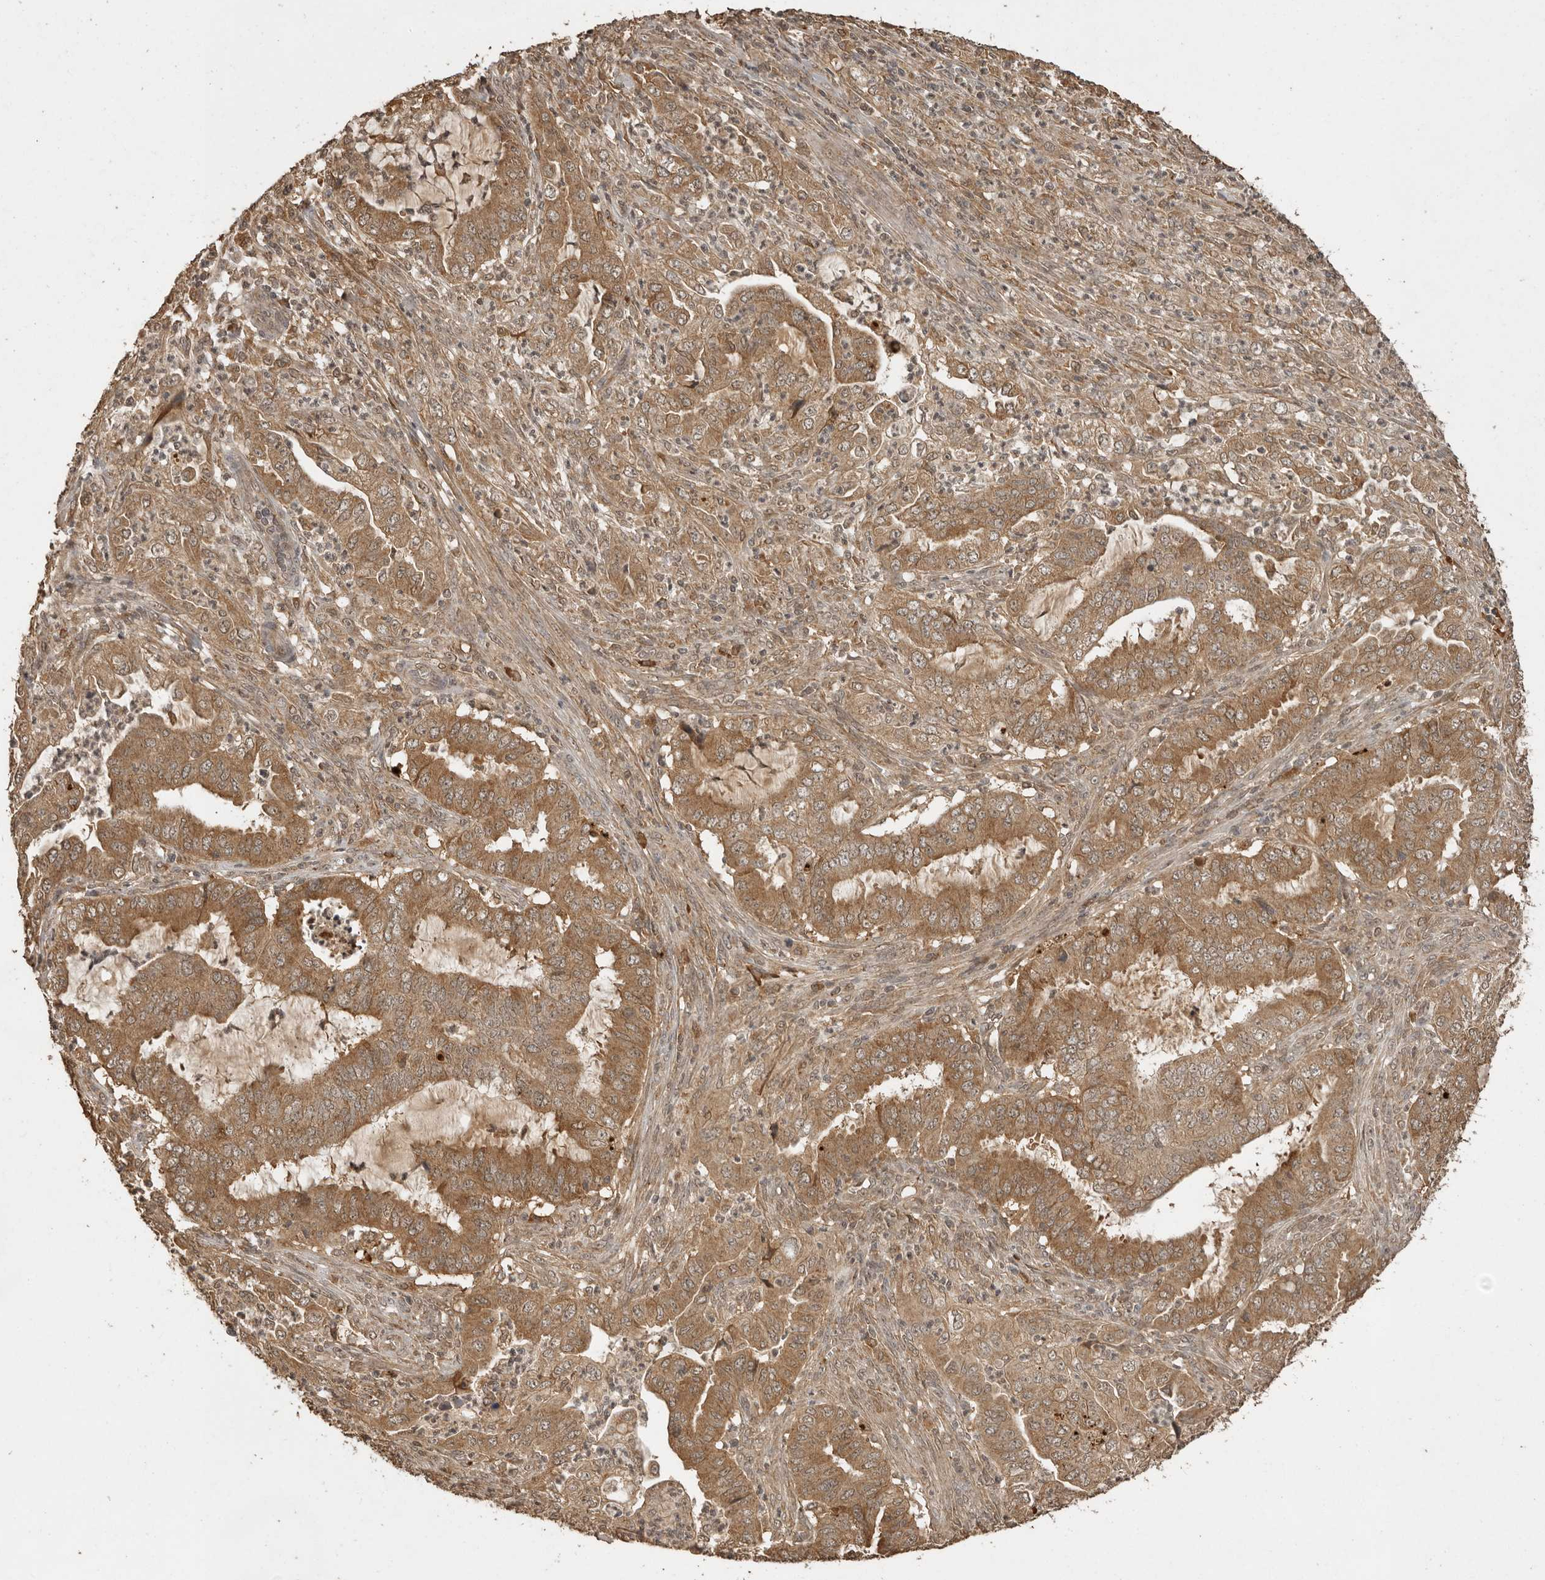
{"staining": {"intensity": "moderate", "quantity": ">75%", "location": "cytoplasmic/membranous"}, "tissue": "endometrial cancer", "cell_type": "Tumor cells", "image_type": "cancer", "snomed": [{"axis": "morphology", "description": "Adenocarcinoma, NOS"}, {"axis": "topography", "description": "Endometrium"}], "caption": "Protein staining reveals moderate cytoplasmic/membranous positivity in approximately >75% of tumor cells in adenocarcinoma (endometrial). (brown staining indicates protein expression, while blue staining denotes nuclei).", "gene": "CTF1", "patient": {"sex": "female", "age": 51}}